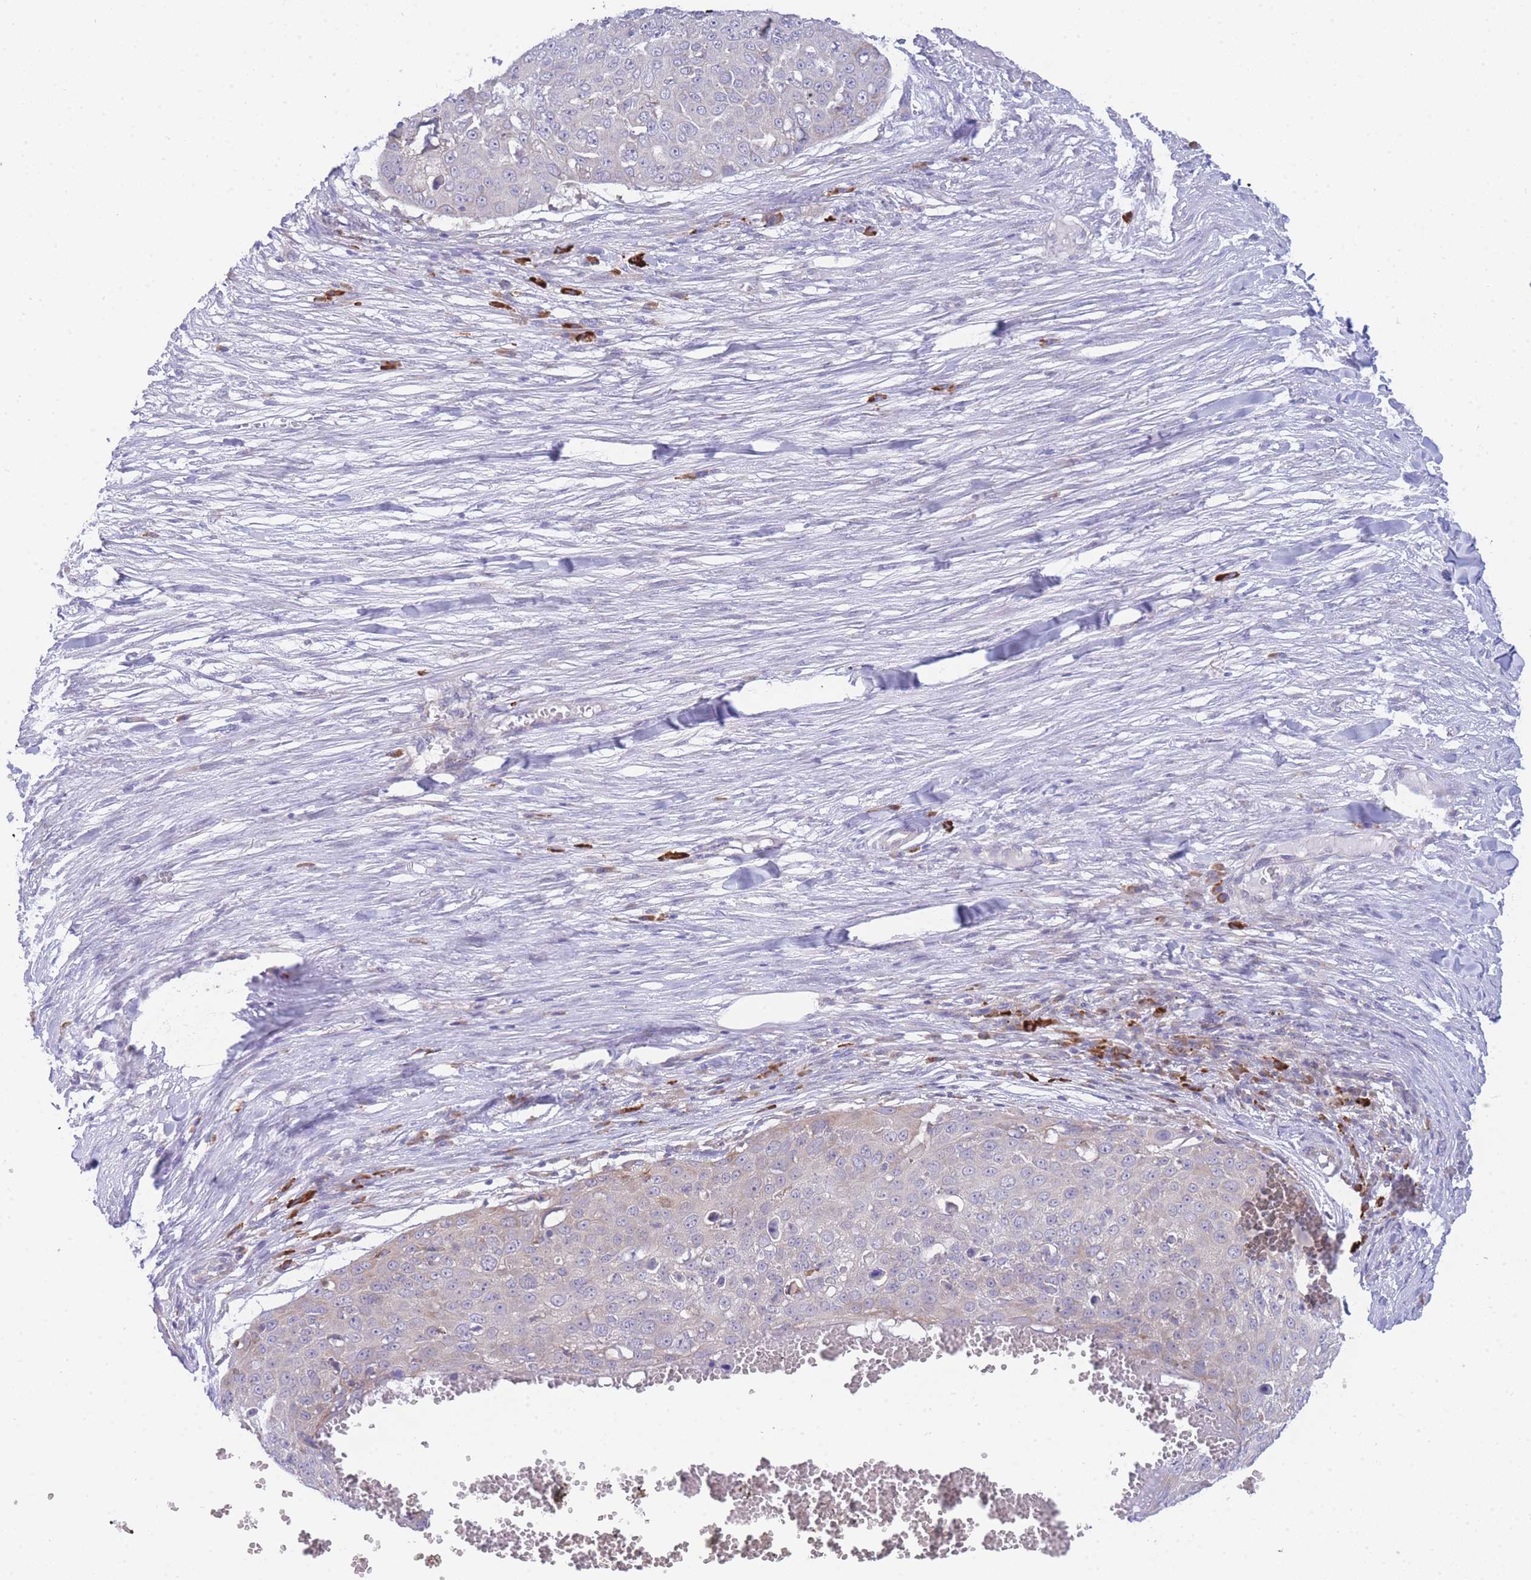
{"staining": {"intensity": "negative", "quantity": "none", "location": "none"}, "tissue": "skin cancer", "cell_type": "Tumor cells", "image_type": "cancer", "snomed": [{"axis": "morphology", "description": "Squamous cell carcinoma, NOS"}, {"axis": "topography", "description": "Skin"}], "caption": "Protein analysis of skin squamous cell carcinoma displays no significant positivity in tumor cells.", "gene": "ZNF510", "patient": {"sex": "male", "age": 71}}